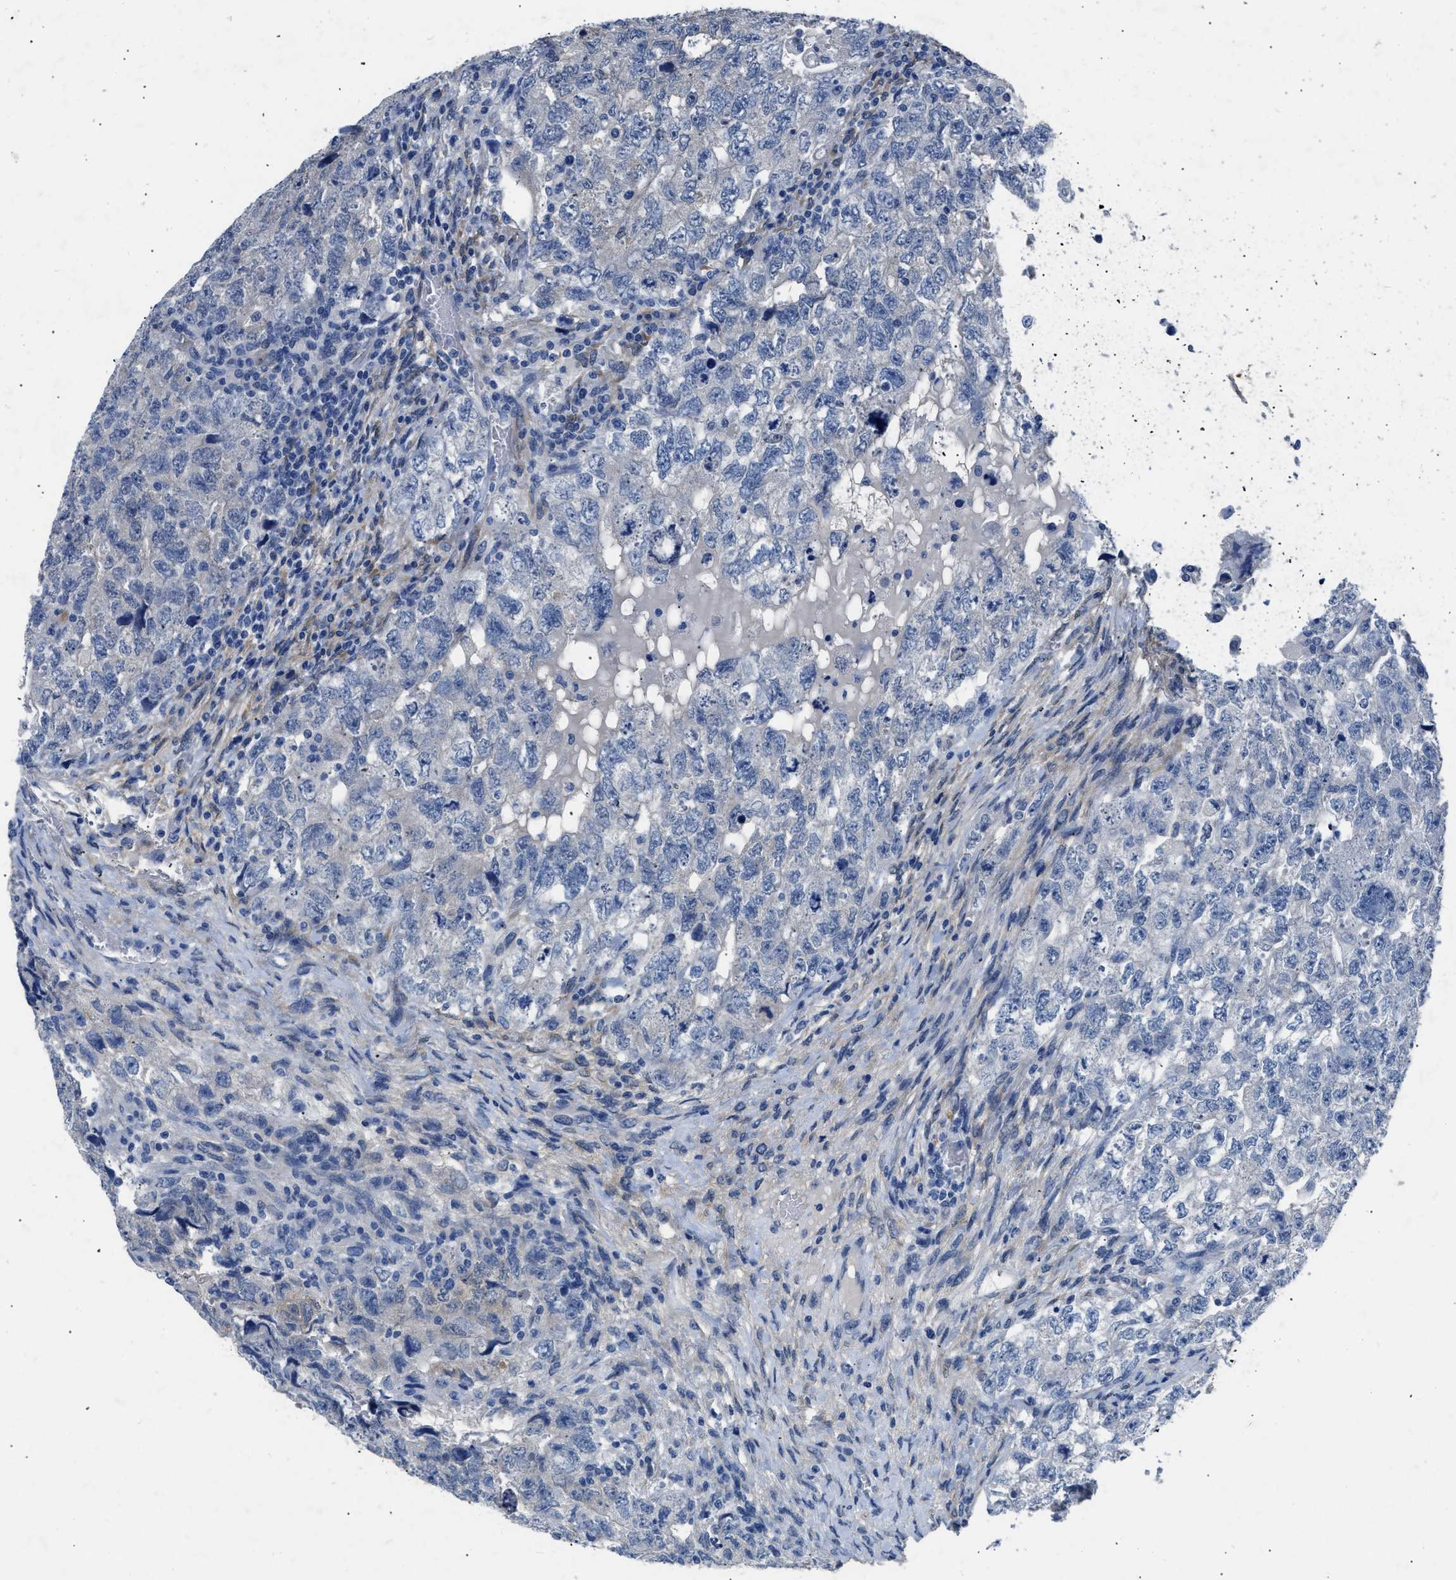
{"staining": {"intensity": "negative", "quantity": "none", "location": "none"}, "tissue": "testis cancer", "cell_type": "Tumor cells", "image_type": "cancer", "snomed": [{"axis": "morphology", "description": "Carcinoma, Embryonal, NOS"}, {"axis": "topography", "description": "Testis"}], "caption": "Tumor cells show no significant protein staining in testis embryonal carcinoma. Nuclei are stained in blue.", "gene": "RBP1", "patient": {"sex": "male", "age": 36}}